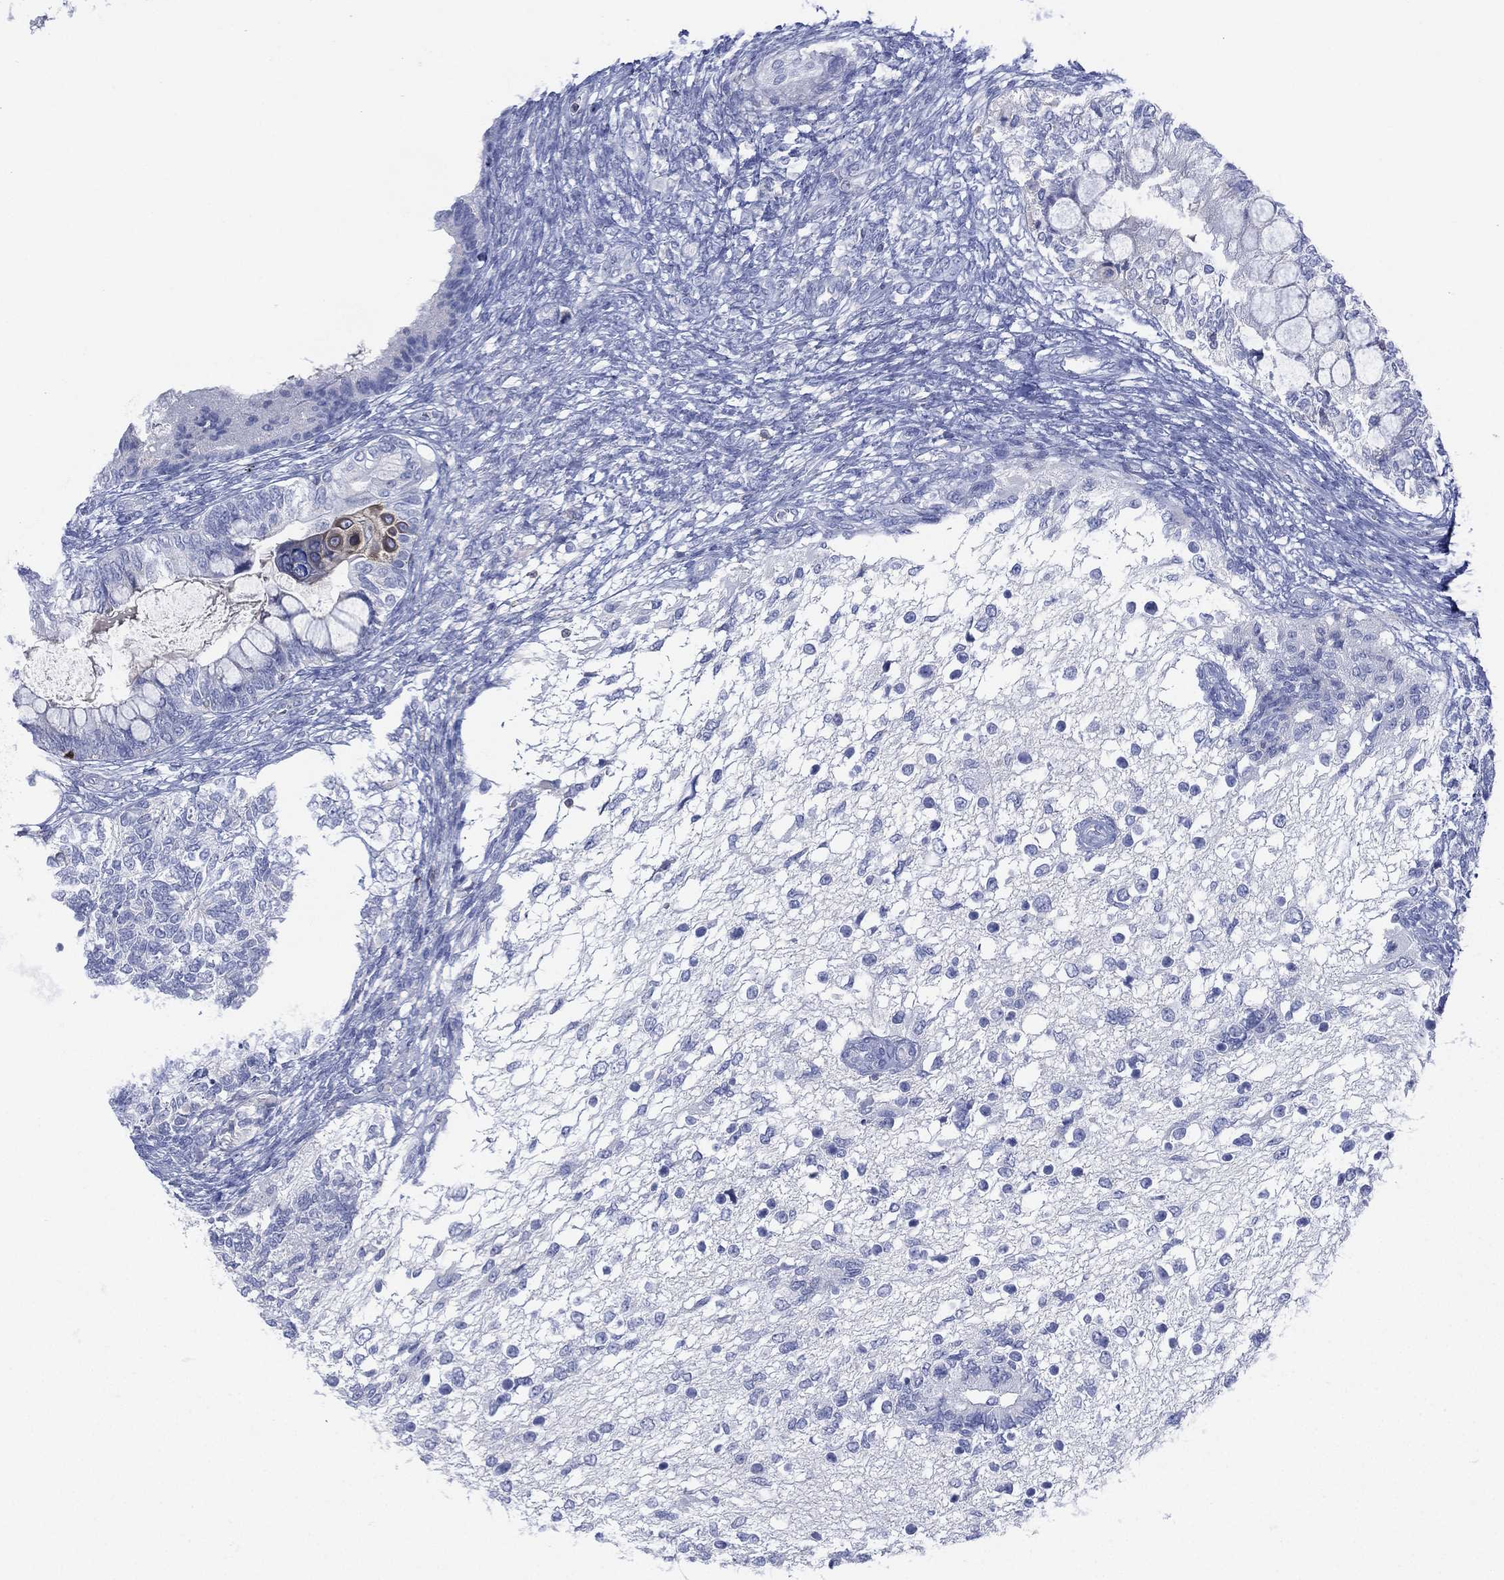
{"staining": {"intensity": "negative", "quantity": "none", "location": "none"}, "tissue": "testis cancer", "cell_type": "Tumor cells", "image_type": "cancer", "snomed": [{"axis": "morphology", "description": "Seminoma, NOS"}, {"axis": "morphology", "description": "Carcinoma, Embryonal, NOS"}, {"axis": "topography", "description": "Testis"}], "caption": "Immunohistochemistry of human testis cancer exhibits no staining in tumor cells. (Immunohistochemistry (ihc), brightfield microscopy, high magnification).", "gene": "SEPTIN1", "patient": {"sex": "male", "age": 41}}